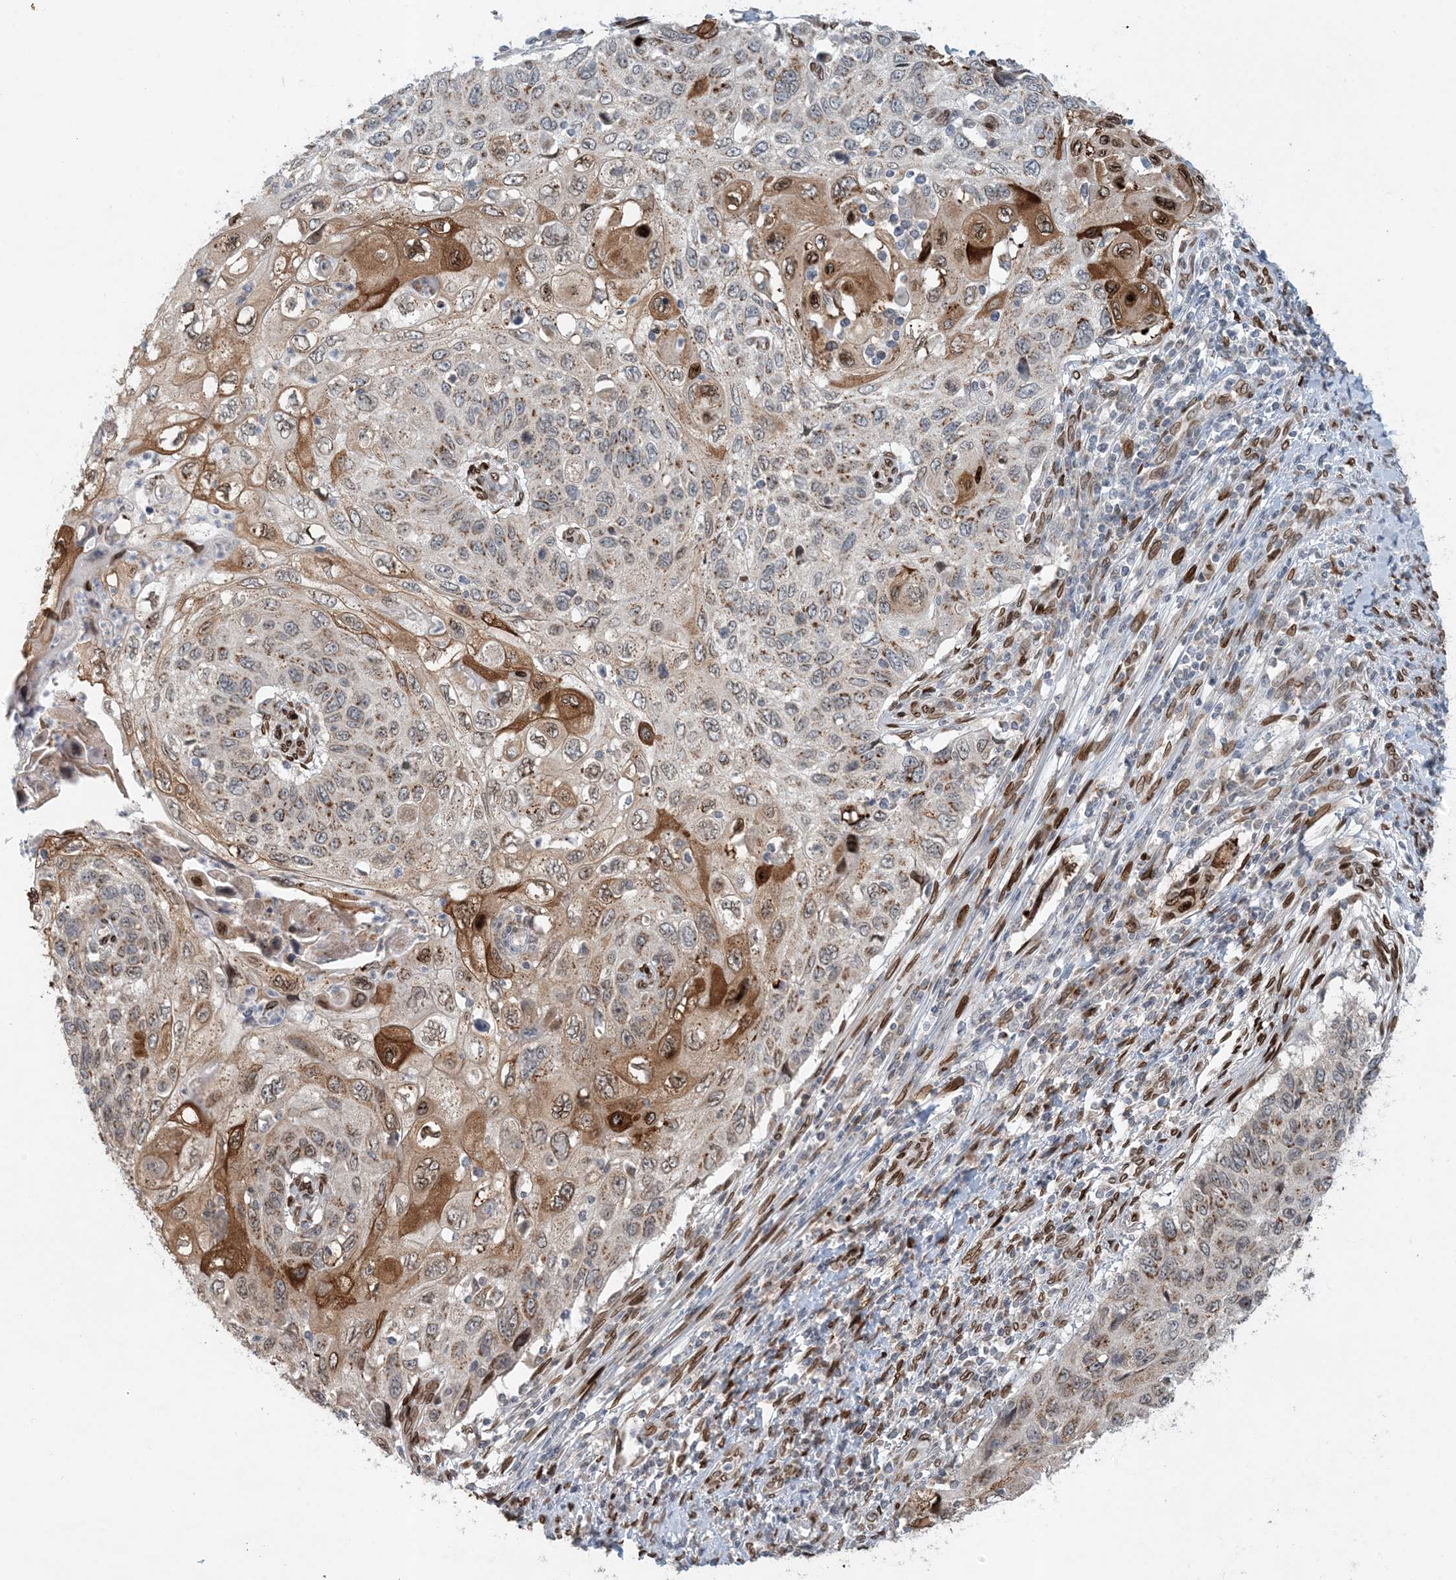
{"staining": {"intensity": "strong", "quantity": "25%-75%", "location": "cytoplasmic/membranous,nuclear"}, "tissue": "cervical cancer", "cell_type": "Tumor cells", "image_type": "cancer", "snomed": [{"axis": "morphology", "description": "Squamous cell carcinoma, NOS"}, {"axis": "topography", "description": "Cervix"}], "caption": "DAB (3,3'-diaminobenzidine) immunohistochemical staining of cervical cancer displays strong cytoplasmic/membranous and nuclear protein expression in about 25%-75% of tumor cells. (DAB (3,3'-diaminobenzidine) = brown stain, brightfield microscopy at high magnification).", "gene": "SLC35A2", "patient": {"sex": "female", "age": 70}}